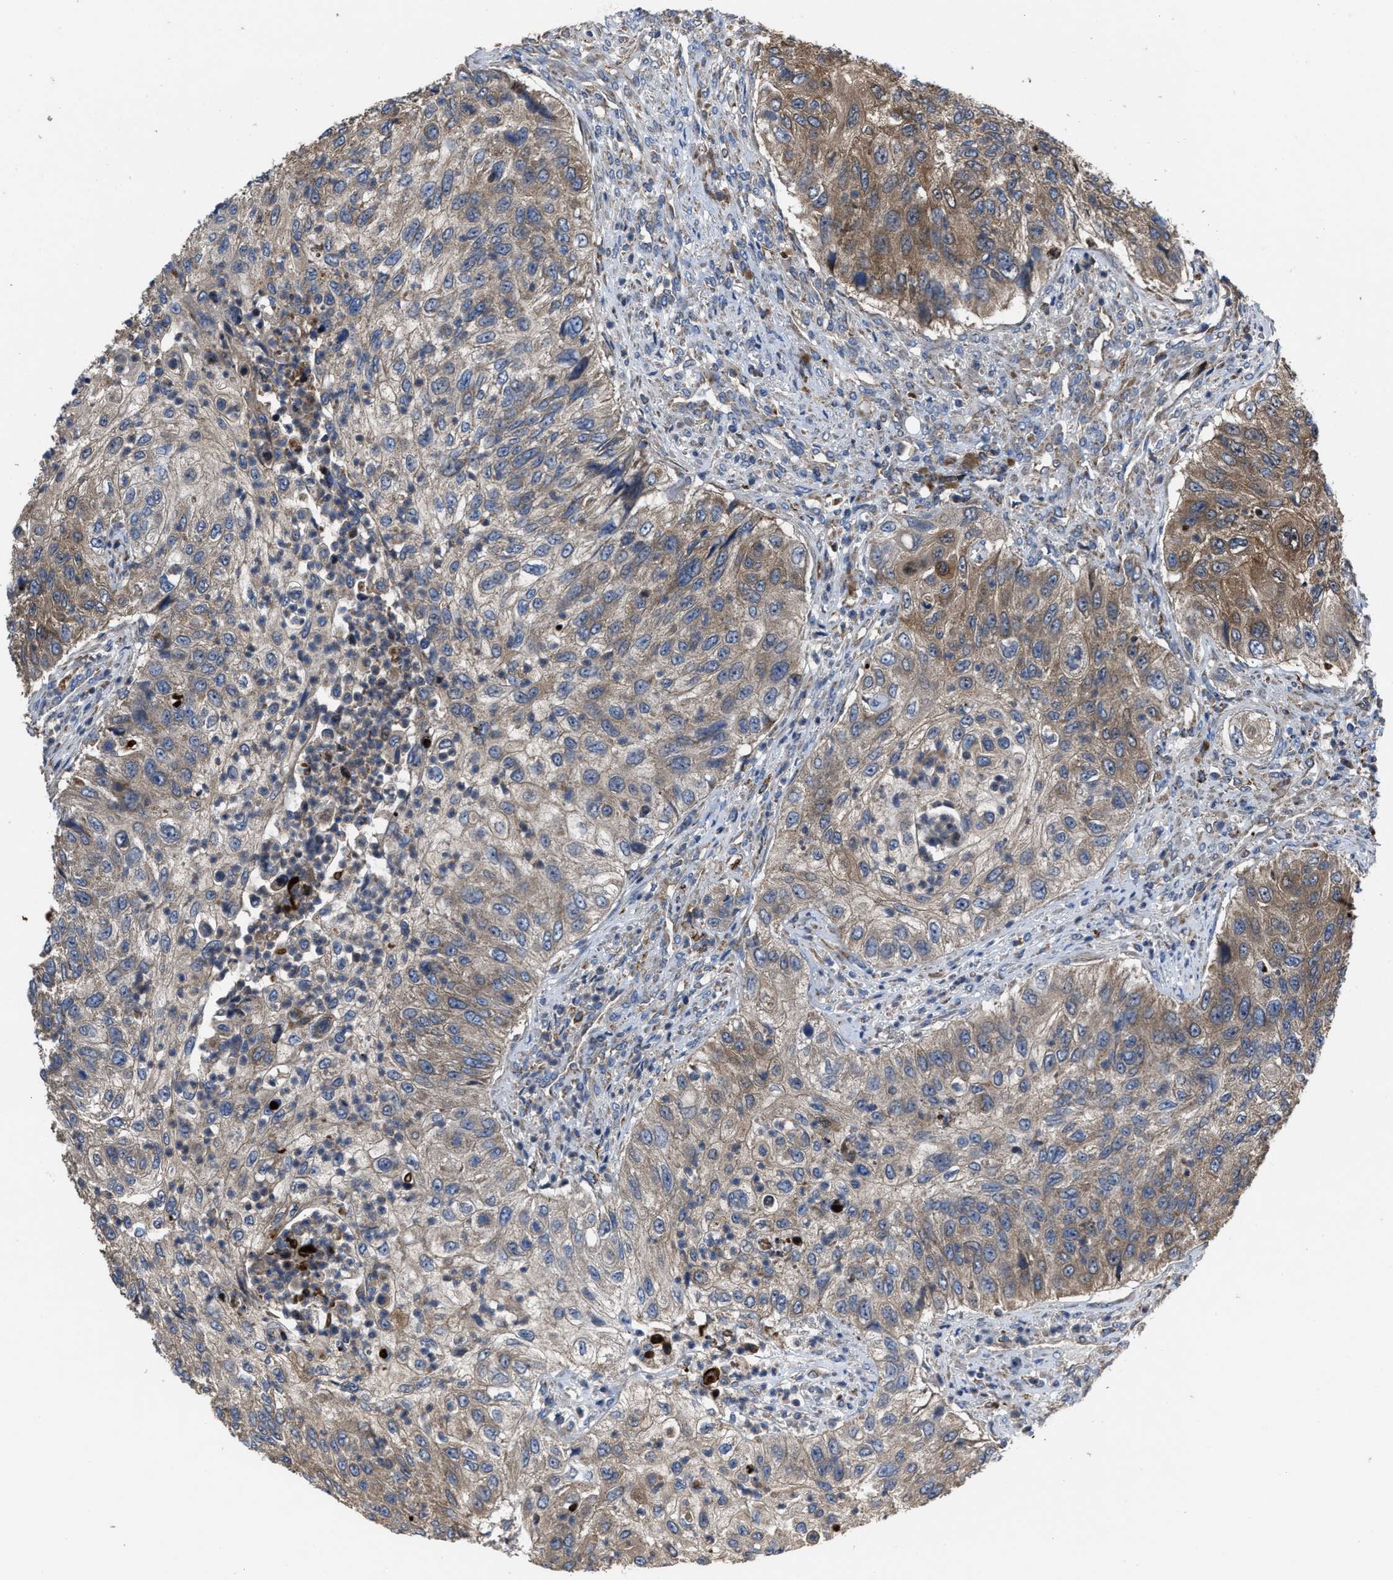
{"staining": {"intensity": "moderate", "quantity": "<25%", "location": "cytoplasmic/membranous"}, "tissue": "urothelial cancer", "cell_type": "Tumor cells", "image_type": "cancer", "snomed": [{"axis": "morphology", "description": "Urothelial carcinoma, High grade"}, {"axis": "topography", "description": "Urinary bladder"}], "caption": "Human urothelial carcinoma (high-grade) stained for a protein (brown) demonstrates moderate cytoplasmic/membranous positive staining in about <25% of tumor cells.", "gene": "PASK", "patient": {"sex": "female", "age": 60}}